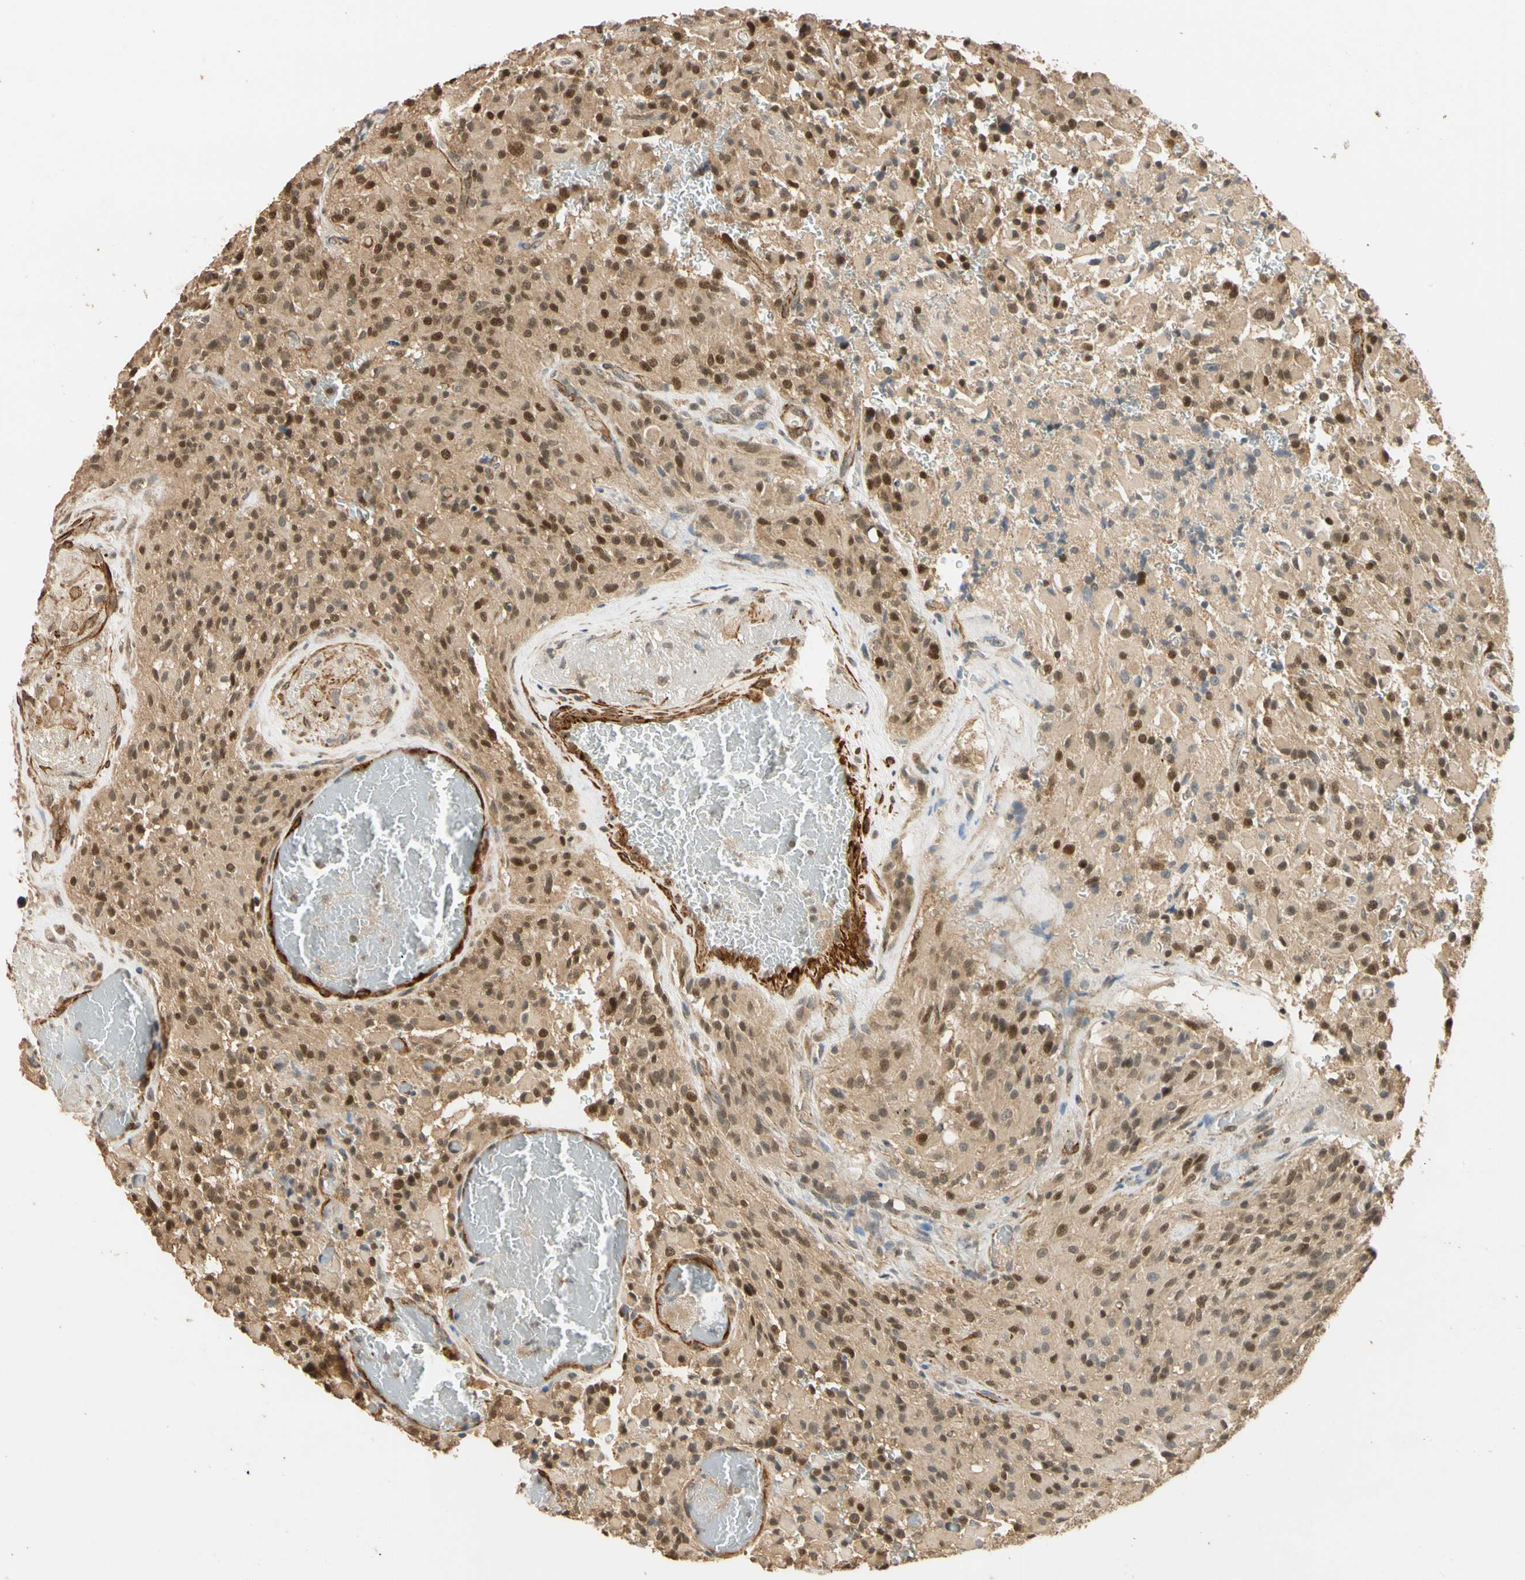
{"staining": {"intensity": "strong", "quantity": ">75%", "location": "nuclear"}, "tissue": "glioma", "cell_type": "Tumor cells", "image_type": "cancer", "snomed": [{"axis": "morphology", "description": "Glioma, malignant, High grade"}, {"axis": "topography", "description": "Brain"}], "caption": "The immunohistochemical stain shows strong nuclear expression in tumor cells of glioma tissue.", "gene": "QSER1", "patient": {"sex": "male", "age": 71}}